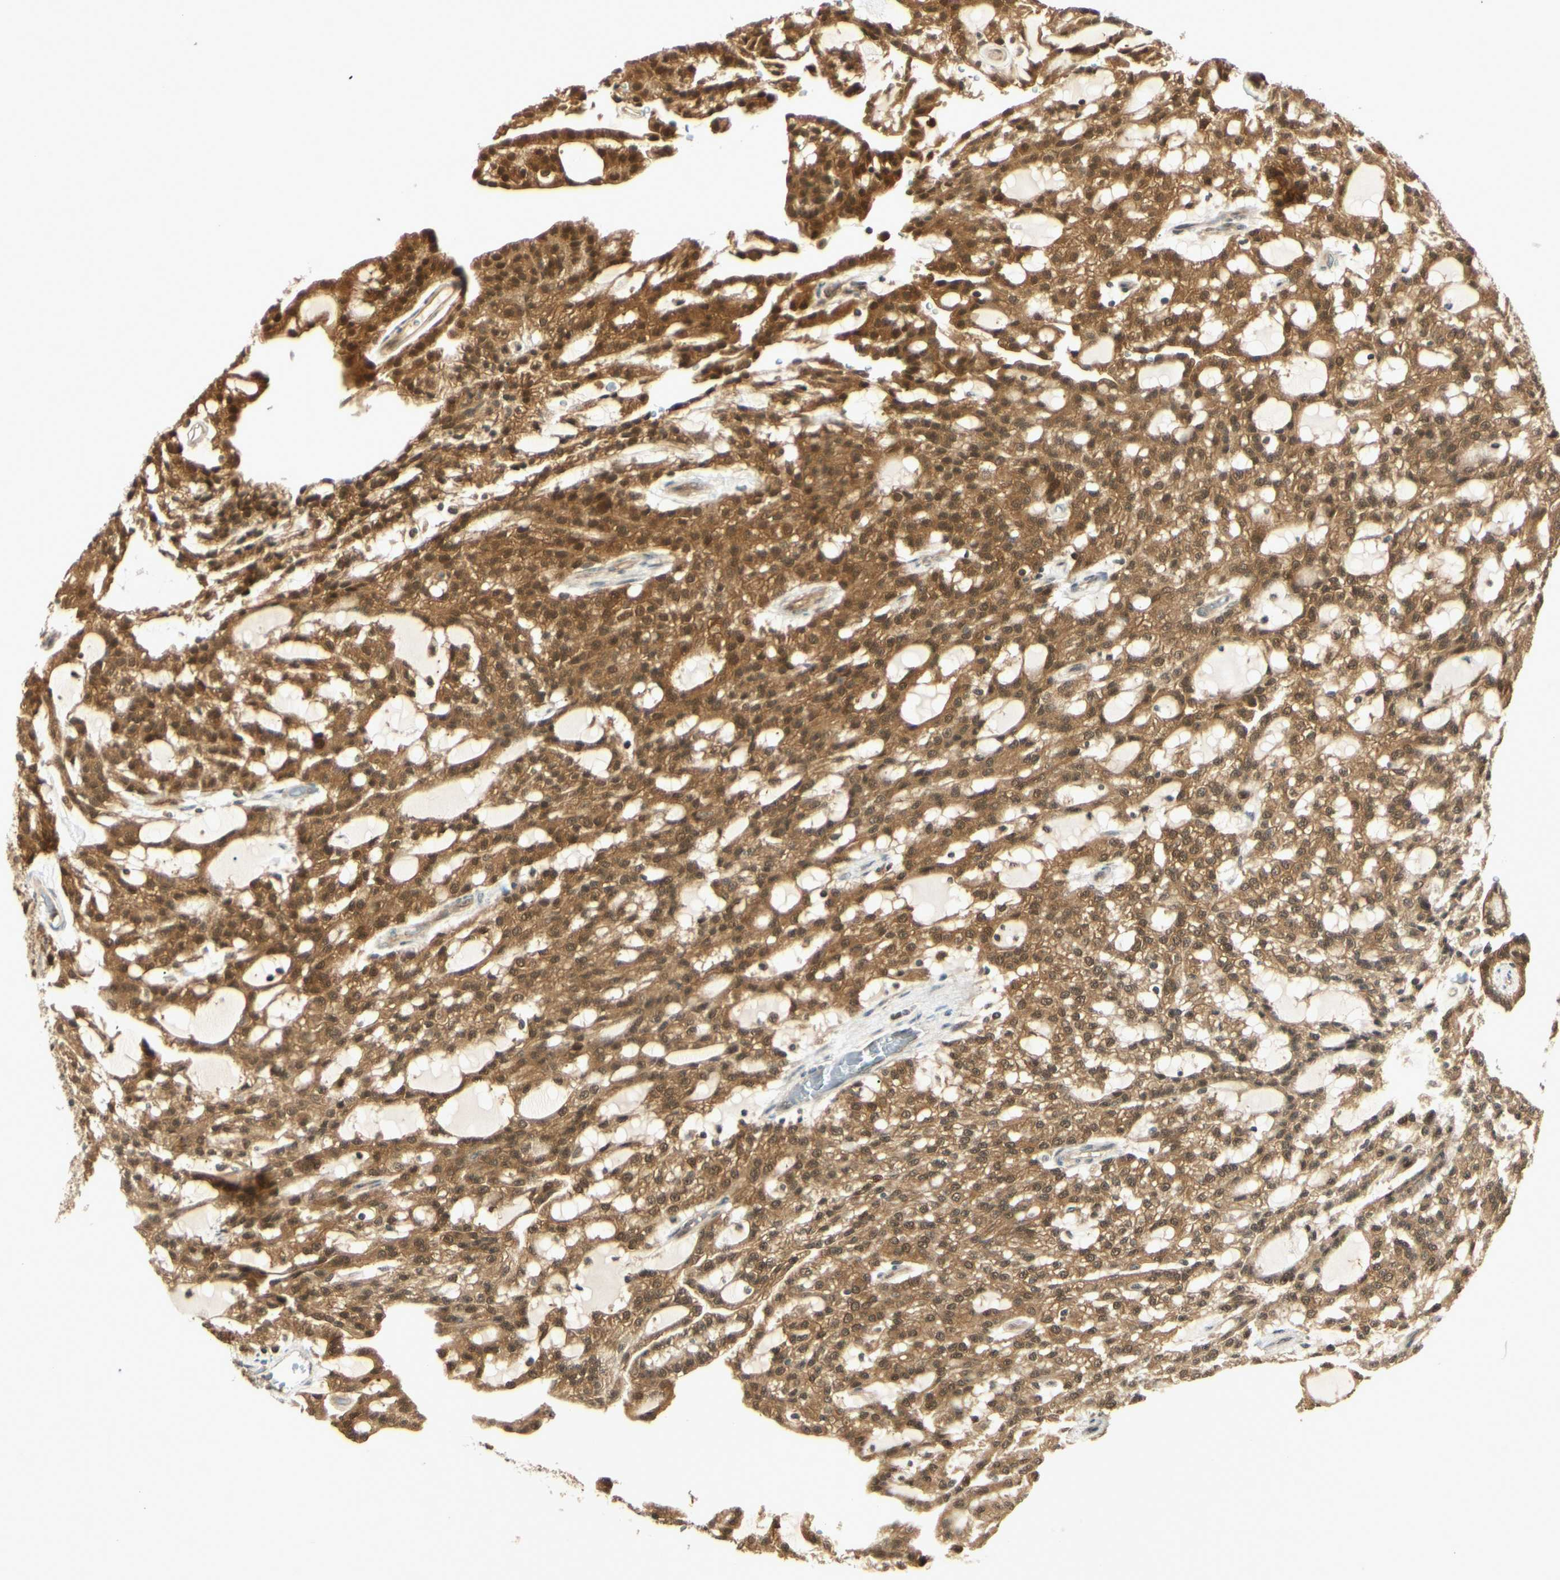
{"staining": {"intensity": "strong", "quantity": ">75%", "location": "cytoplasmic/membranous,nuclear"}, "tissue": "renal cancer", "cell_type": "Tumor cells", "image_type": "cancer", "snomed": [{"axis": "morphology", "description": "Adenocarcinoma, NOS"}, {"axis": "topography", "description": "Kidney"}], "caption": "Immunohistochemistry (IHC) image of human renal adenocarcinoma stained for a protein (brown), which demonstrates high levels of strong cytoplasmic/membranous and nuclear expression in approximately >75% of tumor cells.", "gene": "UBE2Z", "patient": {"sex": "male", "age": 63}}